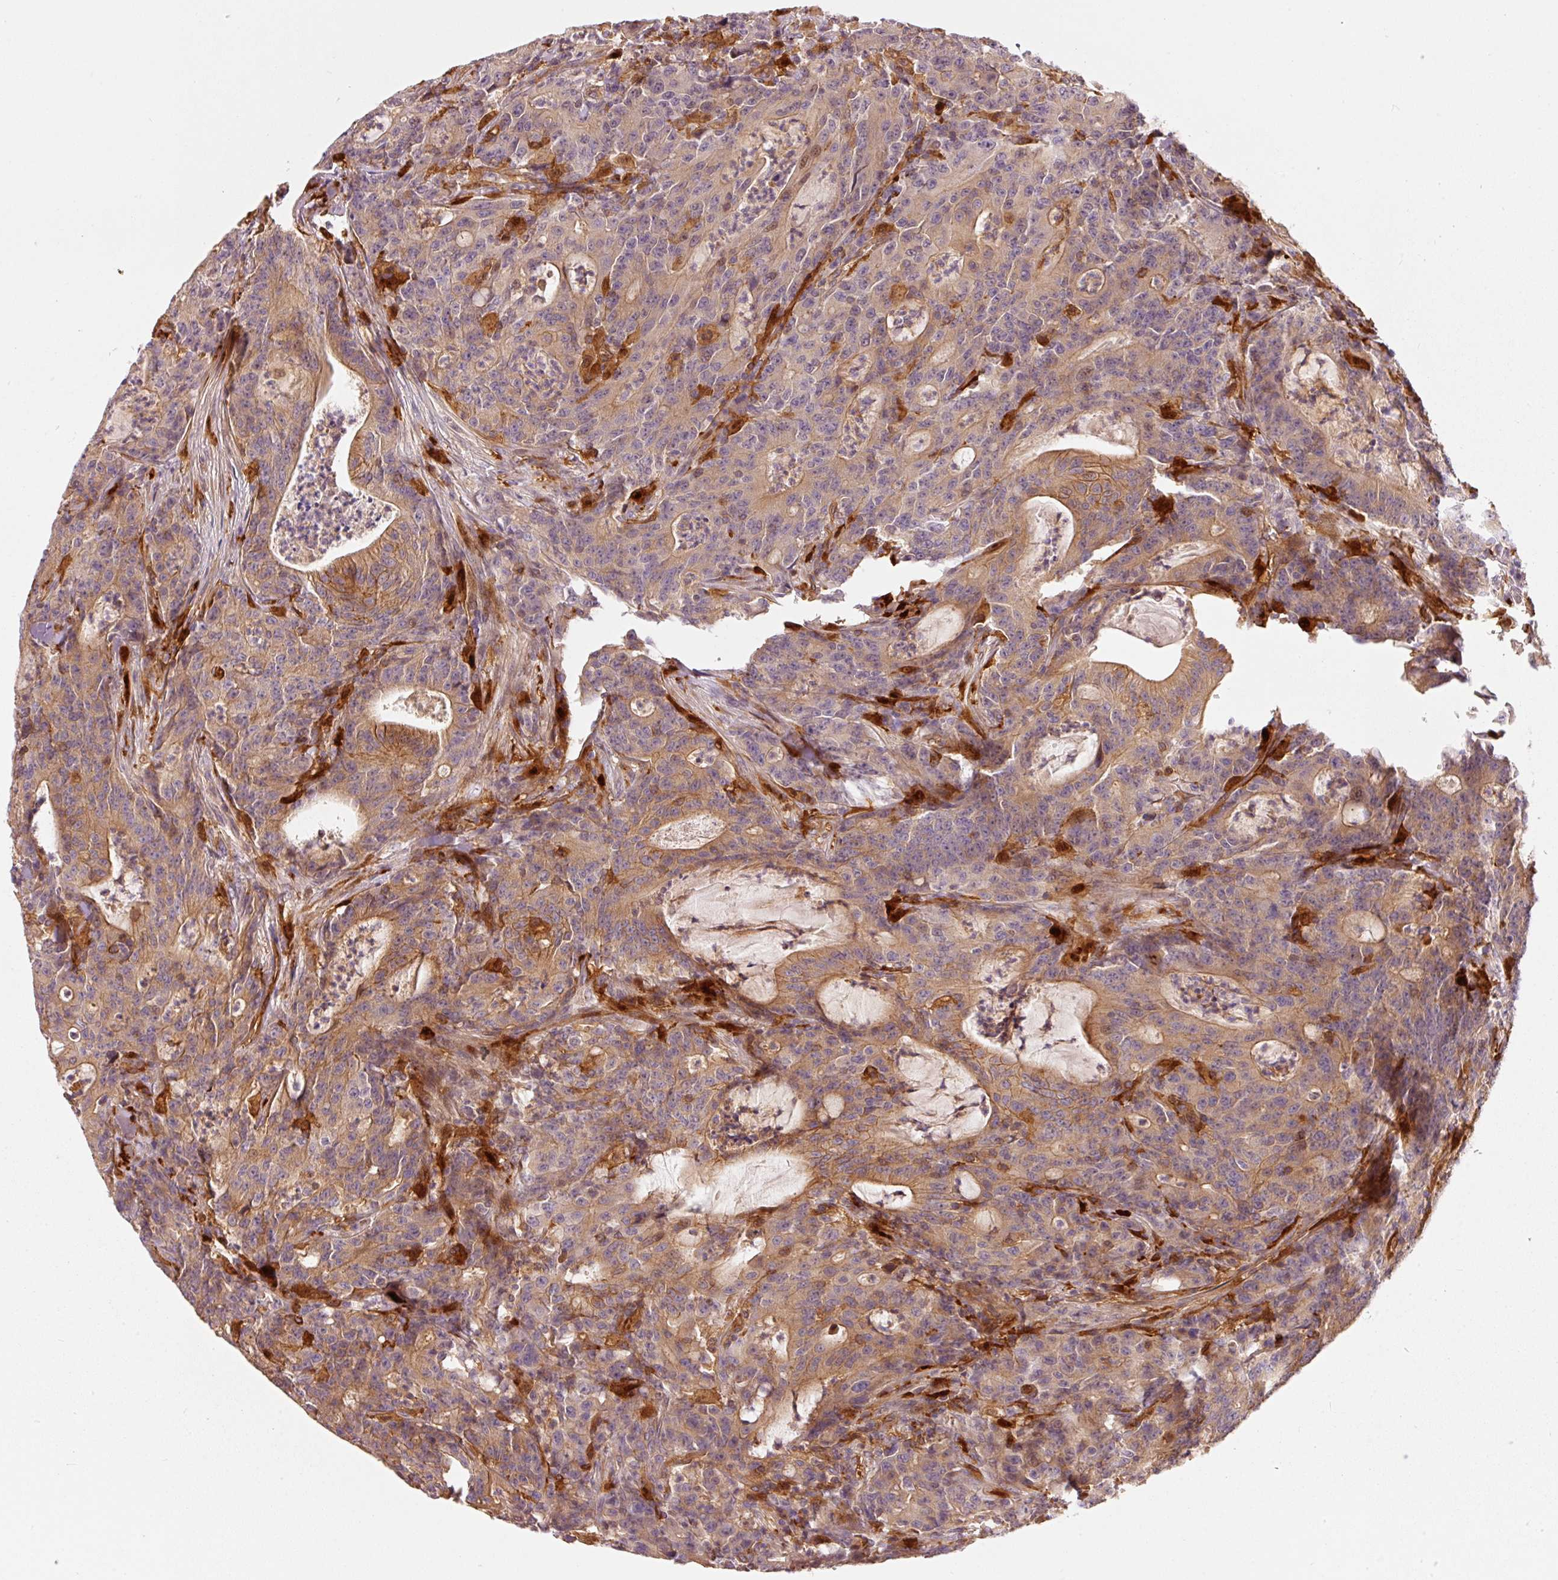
{"staining": {"intensity": "moderate", "quantity": ">75%", "location": "cytoplasmic/membranous"}, "tissue": "colorectal cancer", "cell_type": "Tumor cells", "image_type": "cancer", "snomed": [{"axis": "morphology", "description": "Adenocarcinoma, NOS"}, {"axis": "topography", "description": "Colon"}], "caption": "Colorectal adenocarcinoma stained with immunohistochemistry displays moderate cytoplasmic/membranous positivity in about >75% of tumor cells.", "gene": "IQGAP2", "patient": {"sex": "male", "age": 83}}